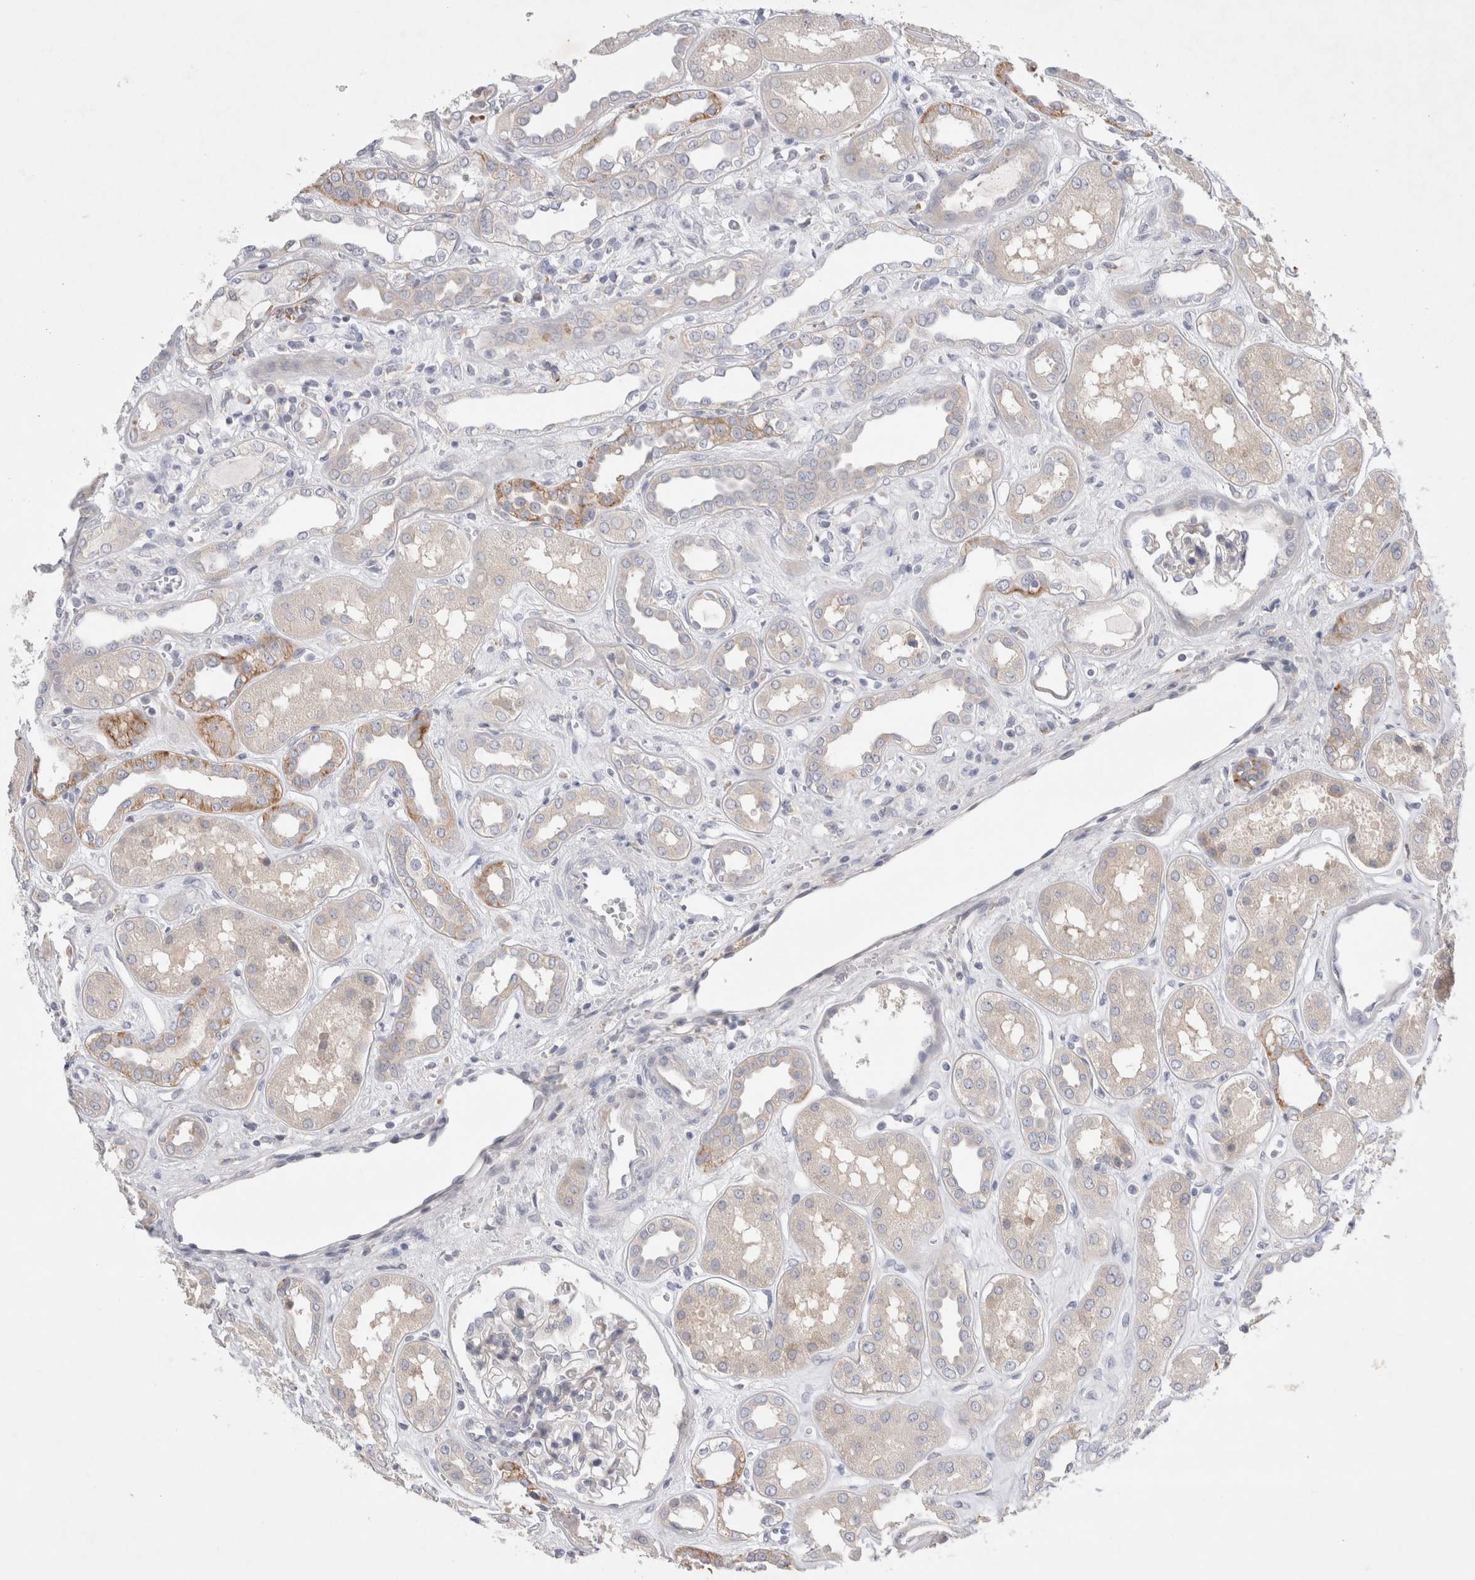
{"staining": {"intensity": "negative", "quantity": "none", "location": "none"}, "tissue": "kidney", "cell_type": "Cells in glomeruli", "image_type": "normal", "snomed": [{"axis": "morphology", "description": "Normal tissue, NOS"}, {"axis": "topography", "description": "Kidney"}], "caption": "Immunohistochemistry (IHC) histopathology image of benign kidney: kidney stained with DAB (3,3'-diaminobenzidine) demonstrates no significant protein positivity in cells in glomeruli.", "gene": "RBM12B", "patient": {"sex": "male", "age": 59}}